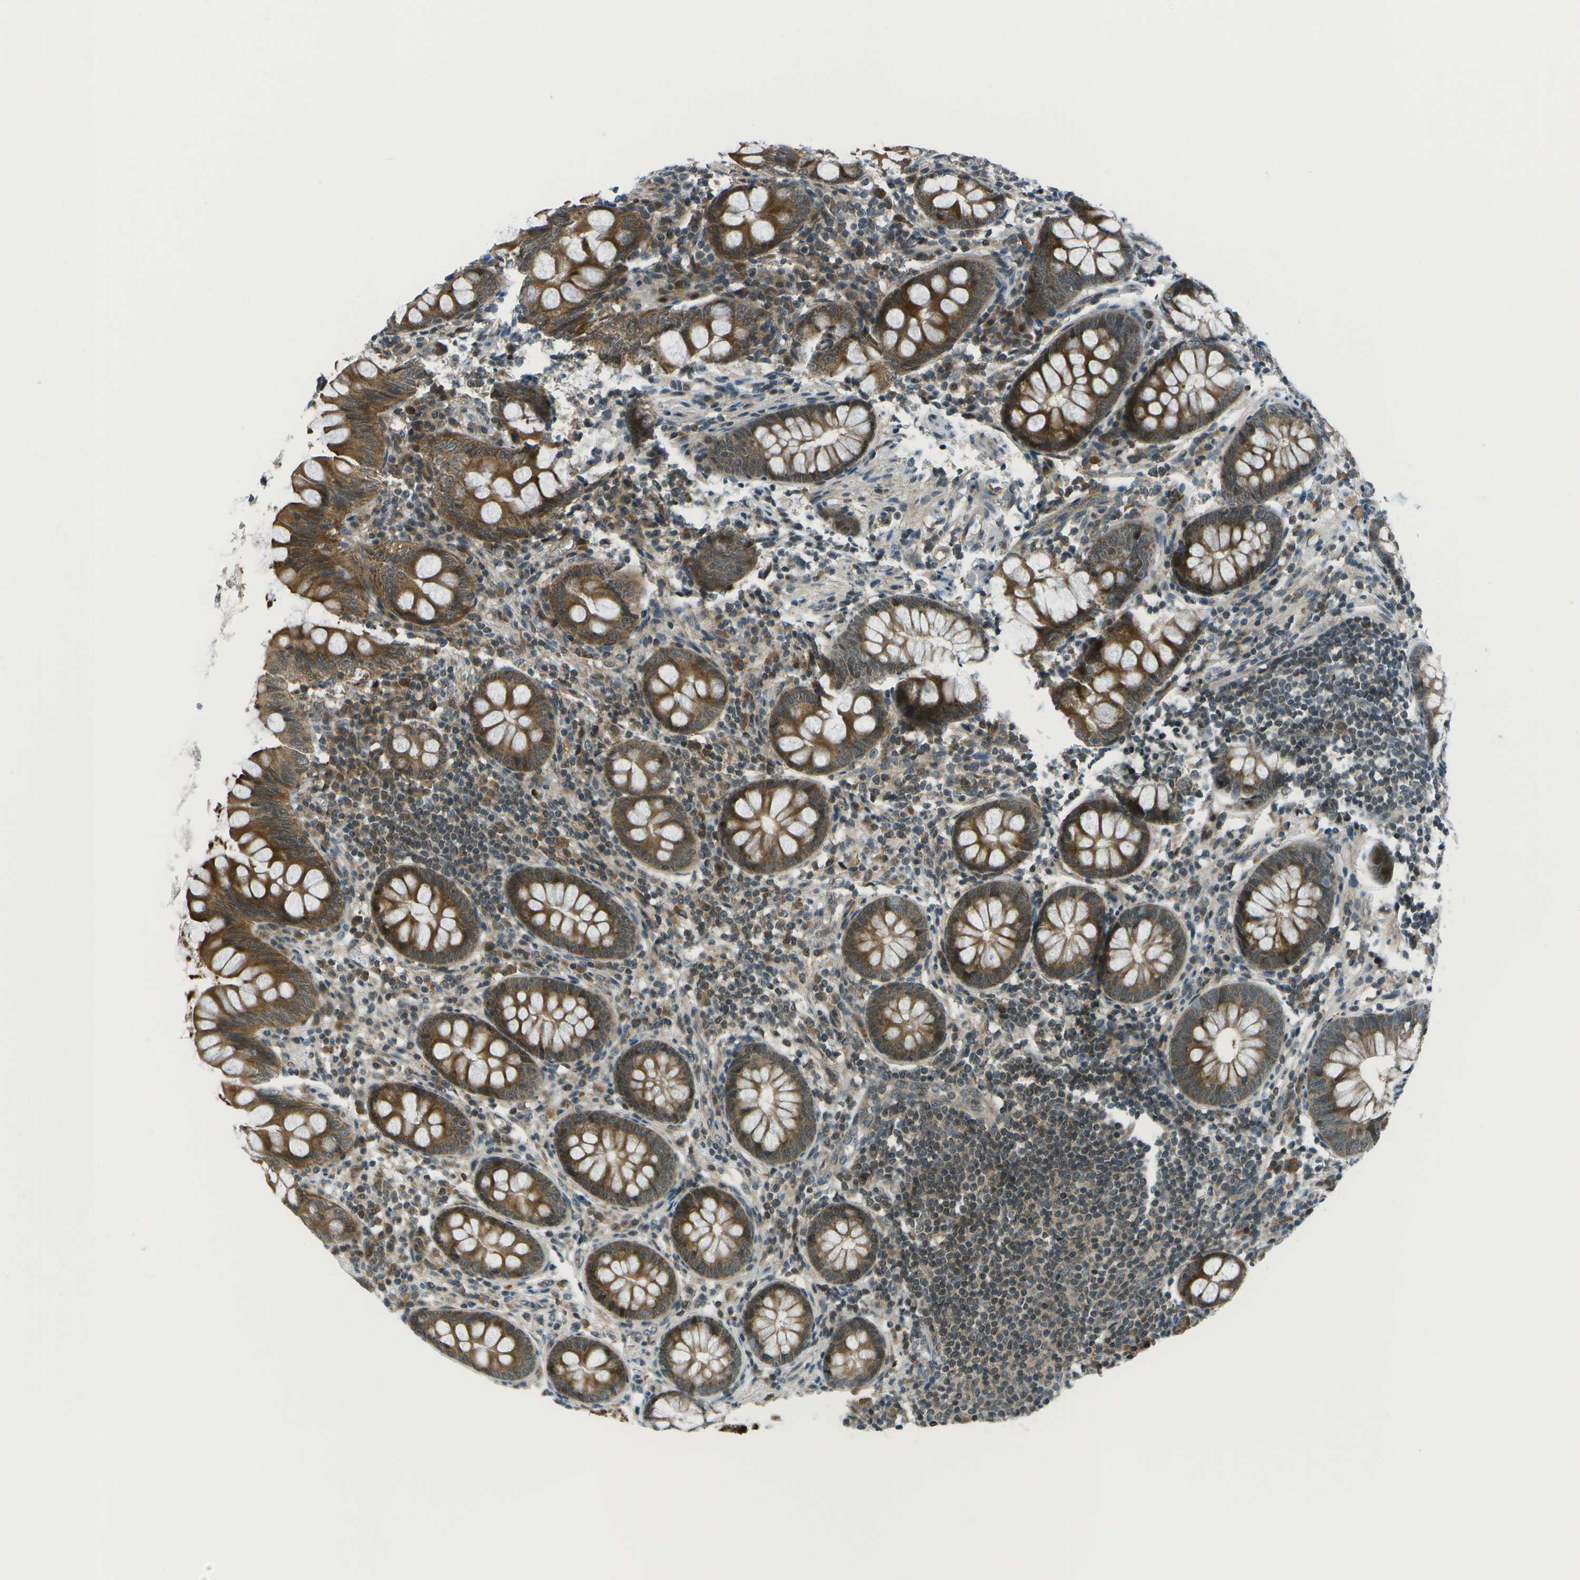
{"staining": {"intensity": "moderate", "quantity": ">75%", "location": "cytoplasmic/membranous"}, "tissue": "appendix", "cell_type": "Glandular cells", "image_type": "normal", "snomed": [{"axis": "morphology", "description": "Normal tissue, NOS"}, {"axis": "topography", "description": "Appendix"}], "caption": "The immunohistochemical stain labels moderate cytoplasmic/membranous staining in glandular cells of unremarkable appendix.", "gene": "TMEM19", "patient": {"sex": "female", "age": 77}}